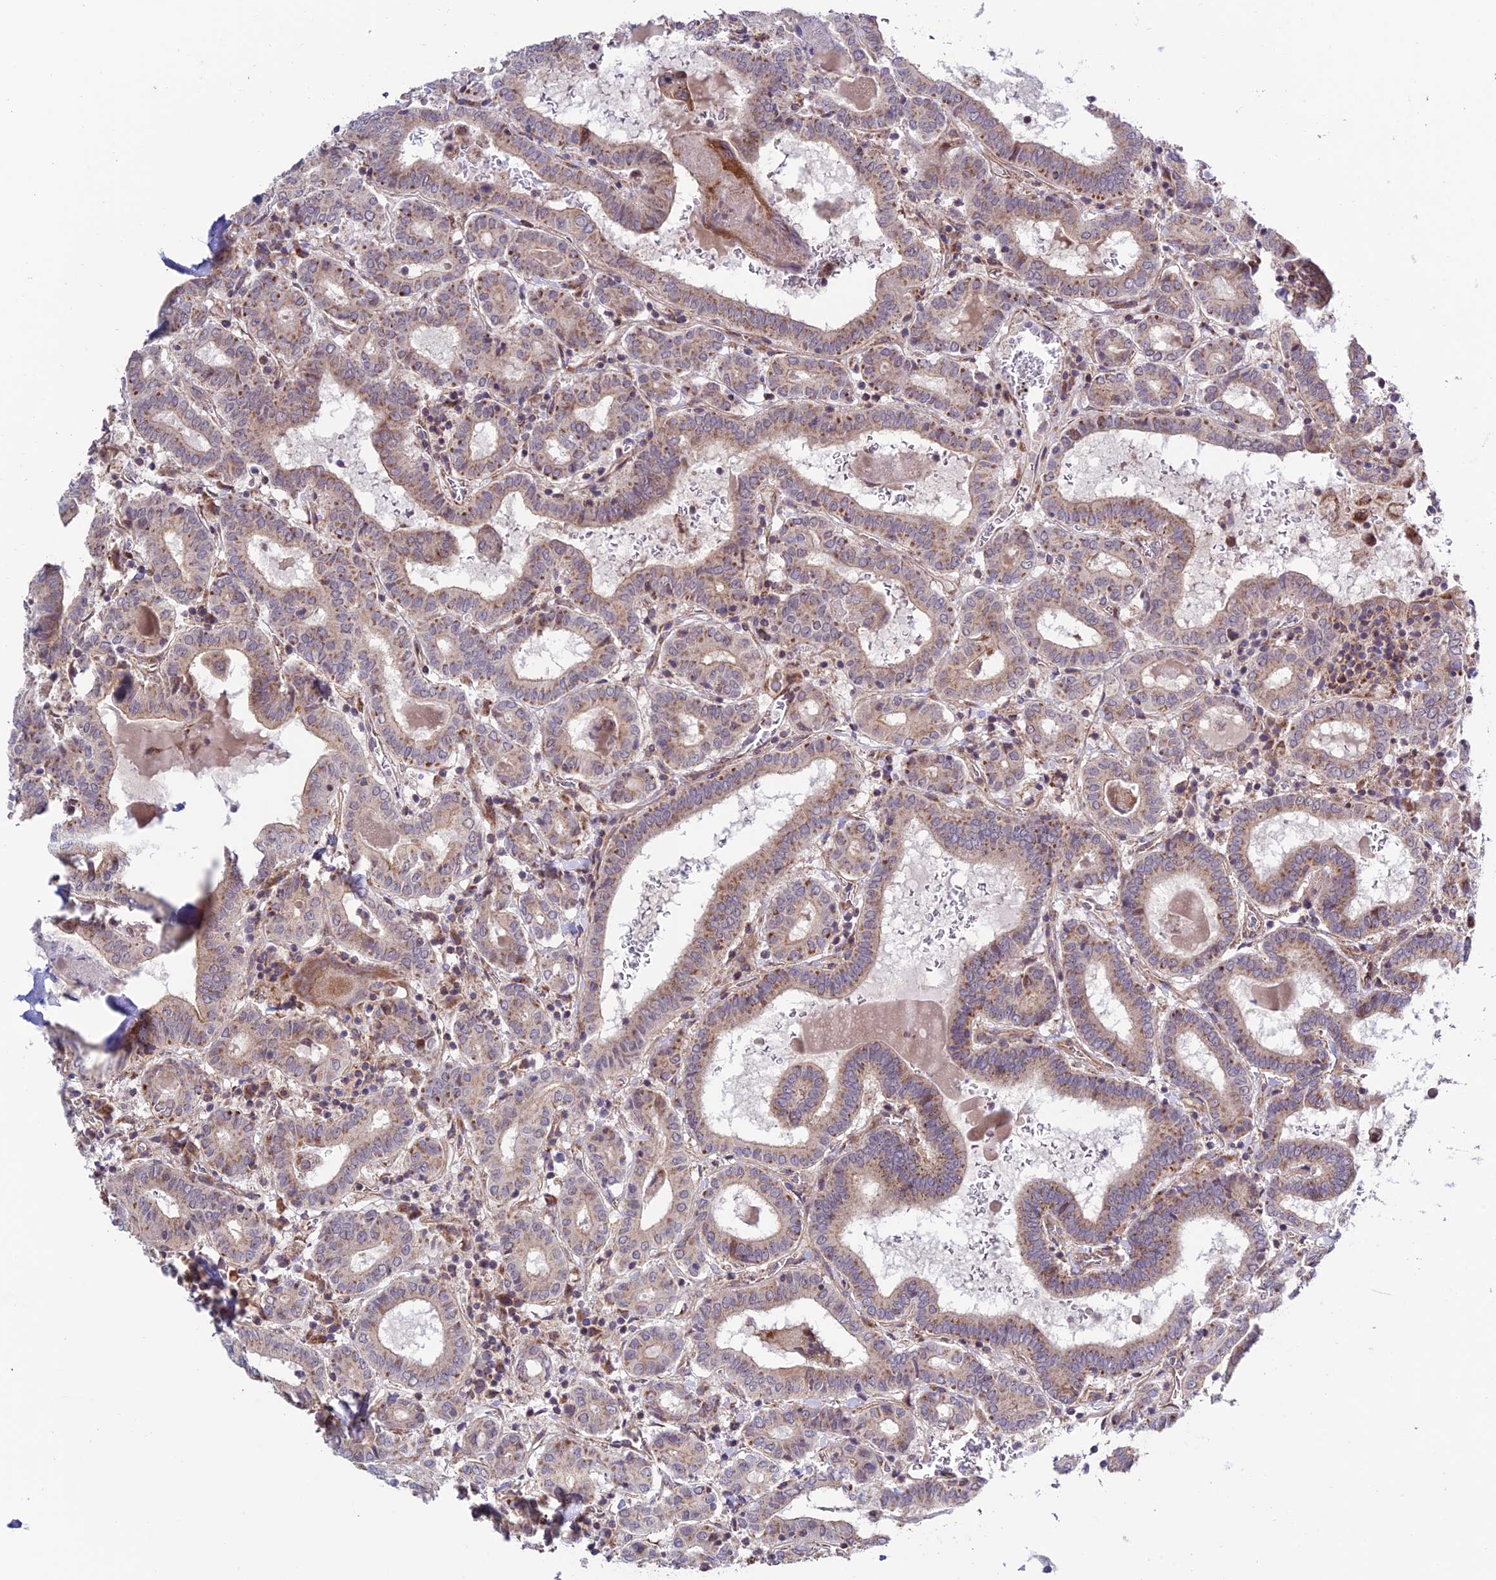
{"staining": {"intensity": "weak", "quantity": "<25%", "location": "cytoplasmic/membranous"}, "tissue": "thyroid cancer", "cell_type": "Tumor cells", "image_type": "cancer", "snomed": [{"axis": "morphology", "description": "Papillary adenocarcinoma, NOS"}, {"axis": "topography", "description": "Thyroid gland"}], "caption": "This is a photomicrograph of immunohistochemistry staining of papillary adenocarcinoma (thyroid), which shows no expression in tumor cells.", "gene": "TNIP3", "patient": {"sex": "female", "age": 72}}